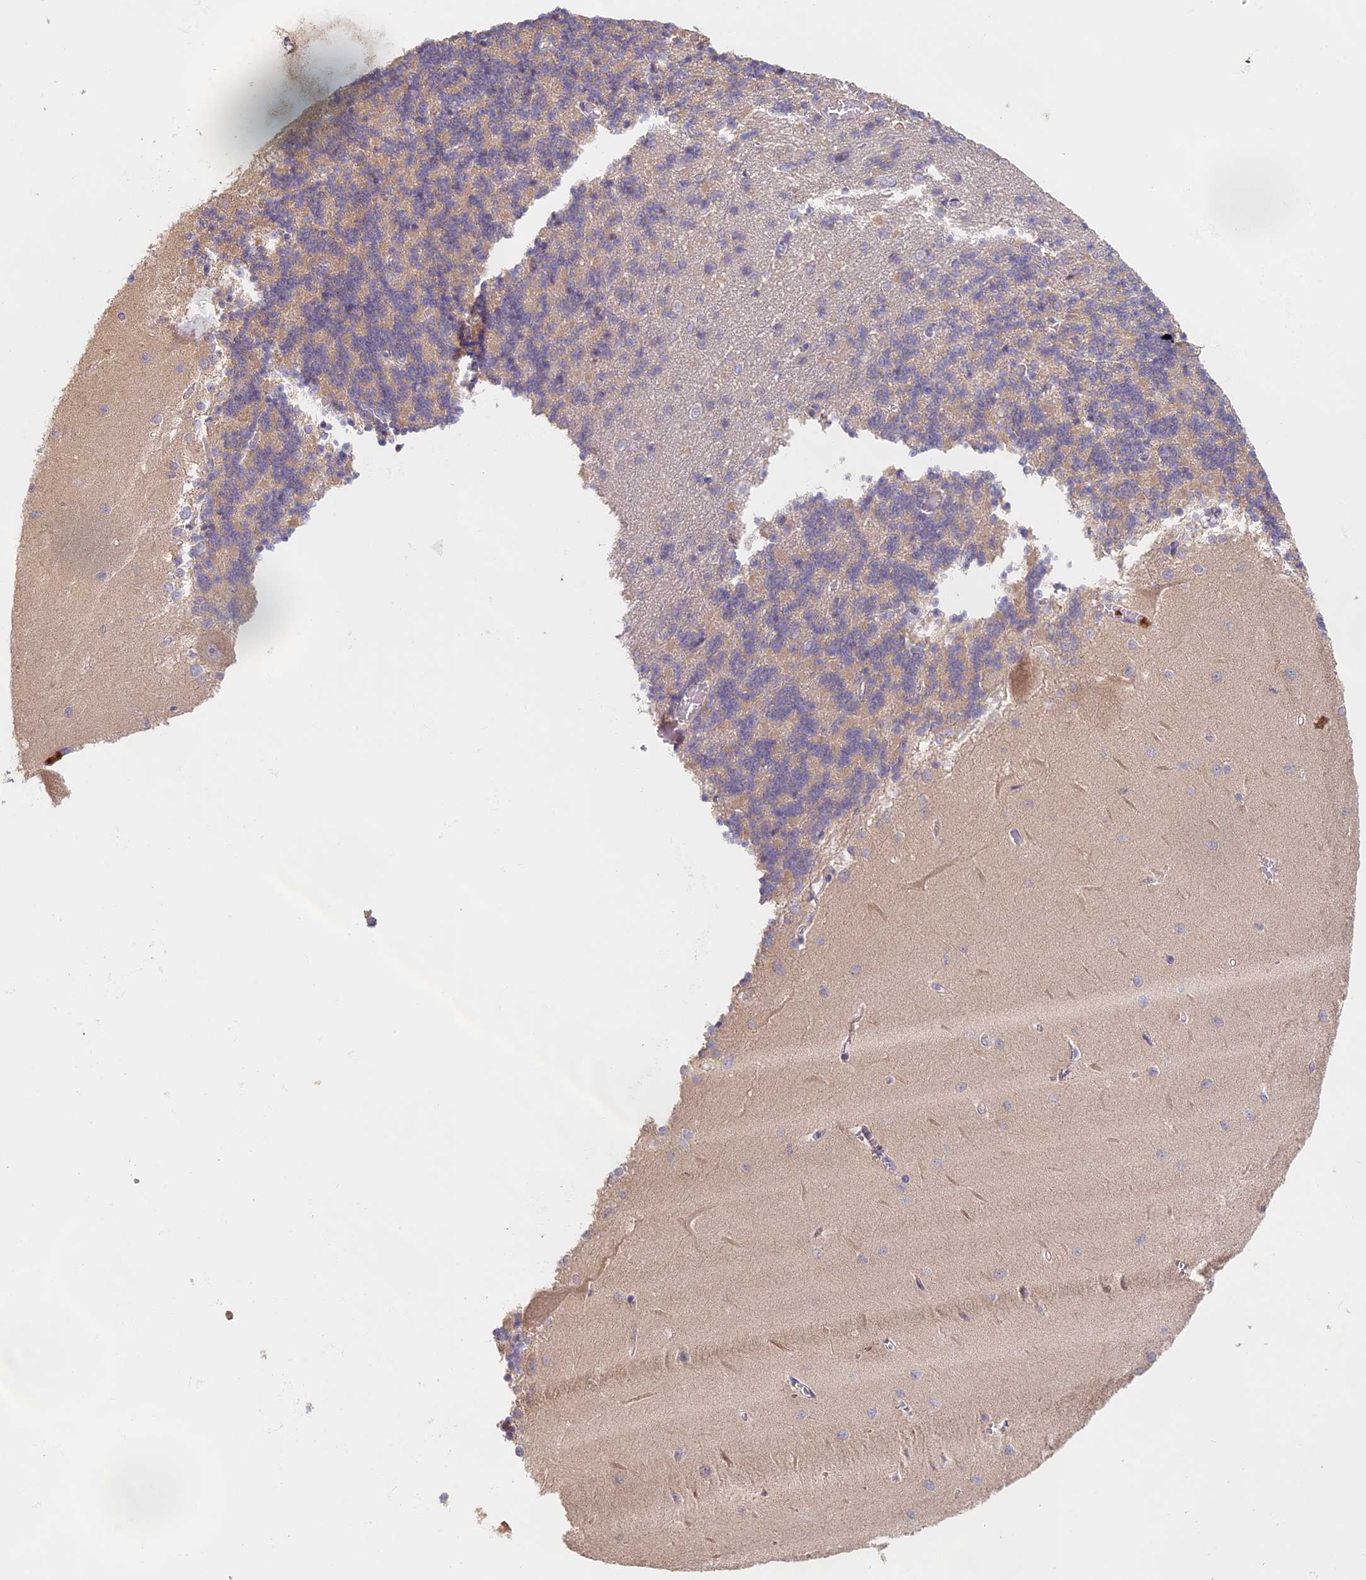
{"staining": {"intensity": "negative", "quantity": "none", "location": "none"}, "tissue": "cerebellum", "cell_type": "Cells in granular layer", "image_type": "normal", "snomed": [{"axis": "morphology", "description": "Normal tissue, NOS"}, {"axis": "topography", "description": "Cerebellum"}], "caption": "A high-resolution micrograph shows IHC staining of benign cerebellum, which displays no significant staining in cells in granular layer. (DAB immunohistochemistry (IHC), high magnification).", "gene": "NCF4", "patient": {"sex": "male", "age": 37}}